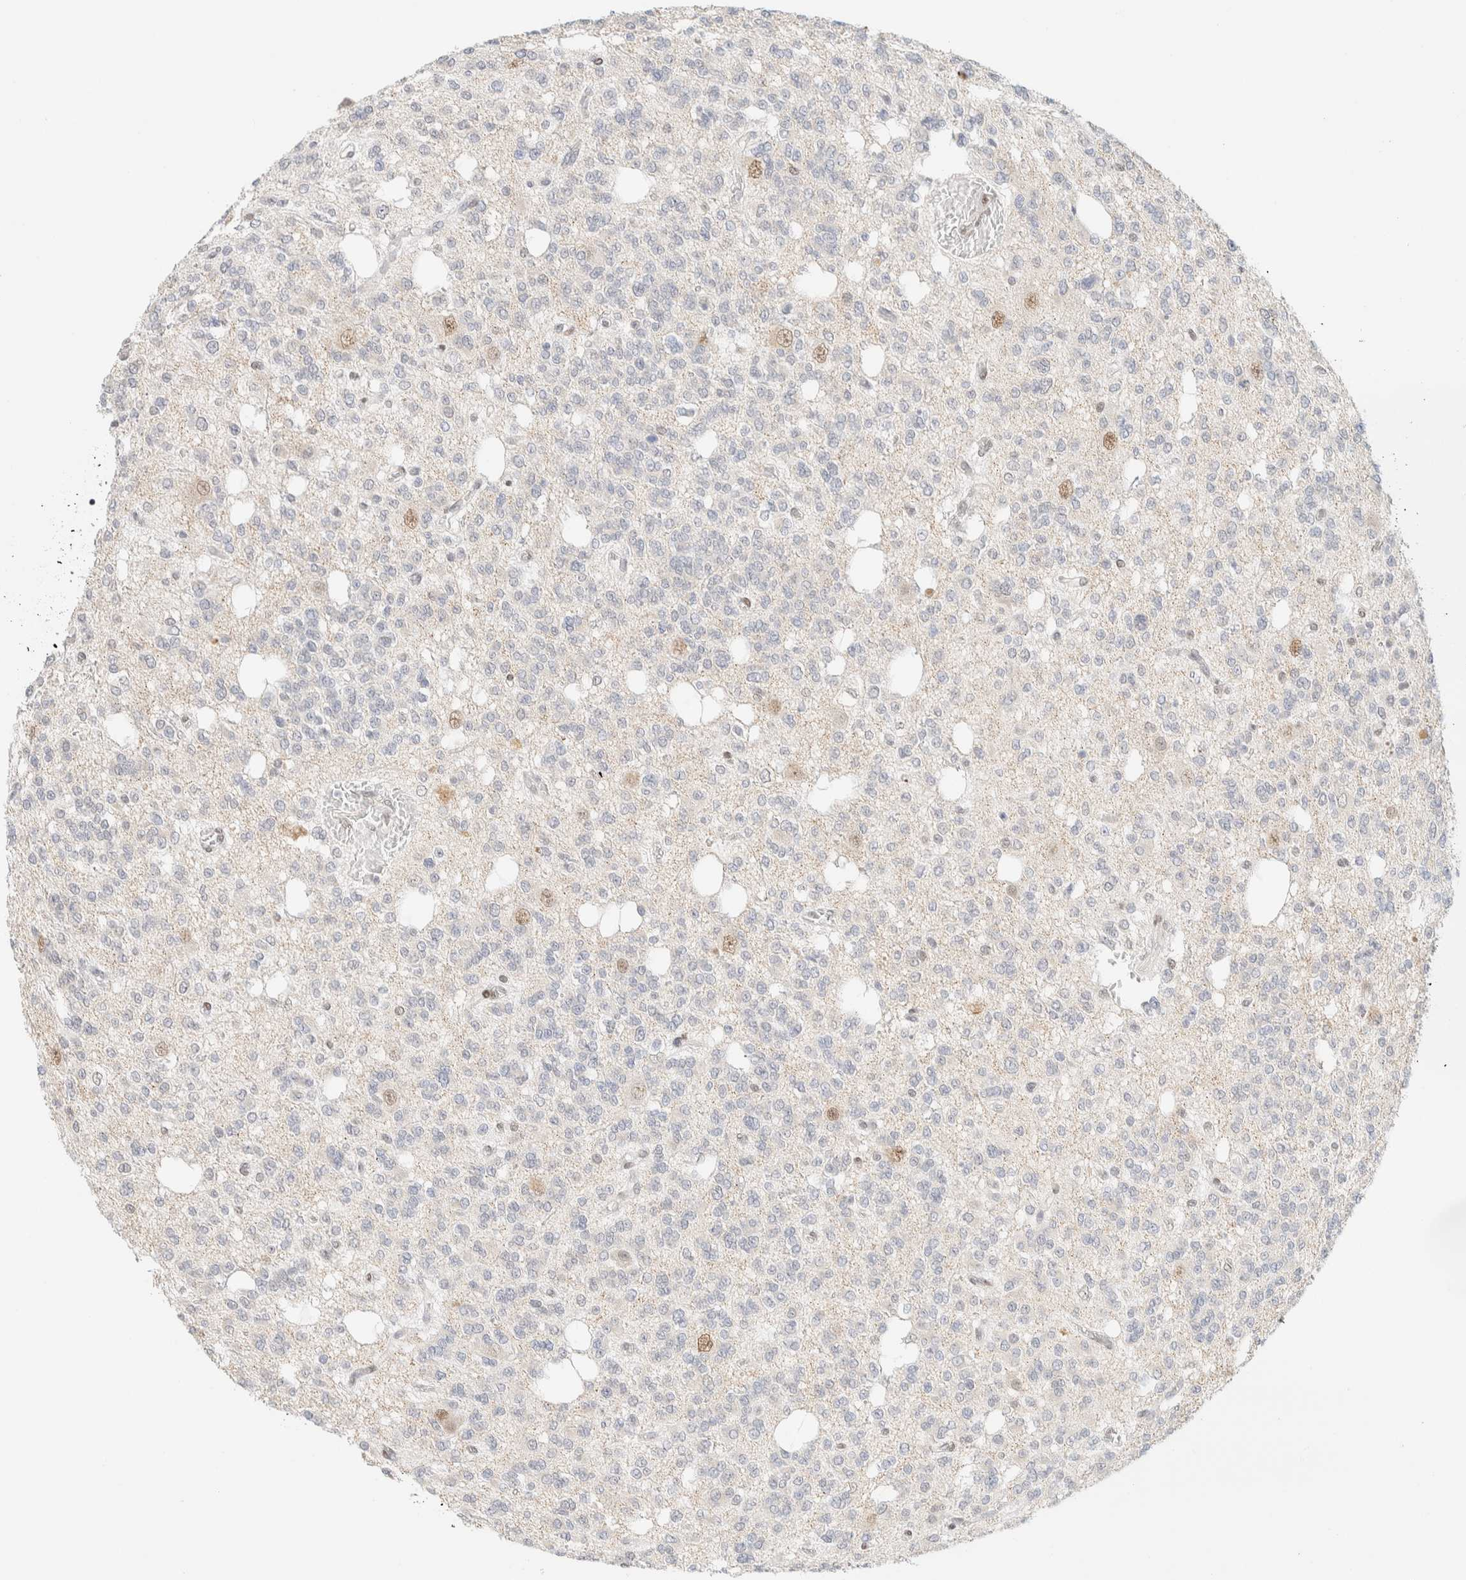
{"staining": {"intensity": "negative", "quantity": "none", "location": "none"}, "tissue": "glioma", "cell_type": "Tumor cells", "image_type": "cancer", "snomed": [{"axis": "morphology", "description": "Glioma, malignant, Low grade"}, {"axis": "topography", "description": "Brain"}], "caption": "DAB immunohistochemical staining of glioma exhibits no significant positivity in tumor cells.", "gene": "PYGO2", "patient": {"sex": "male", "age": 38}}